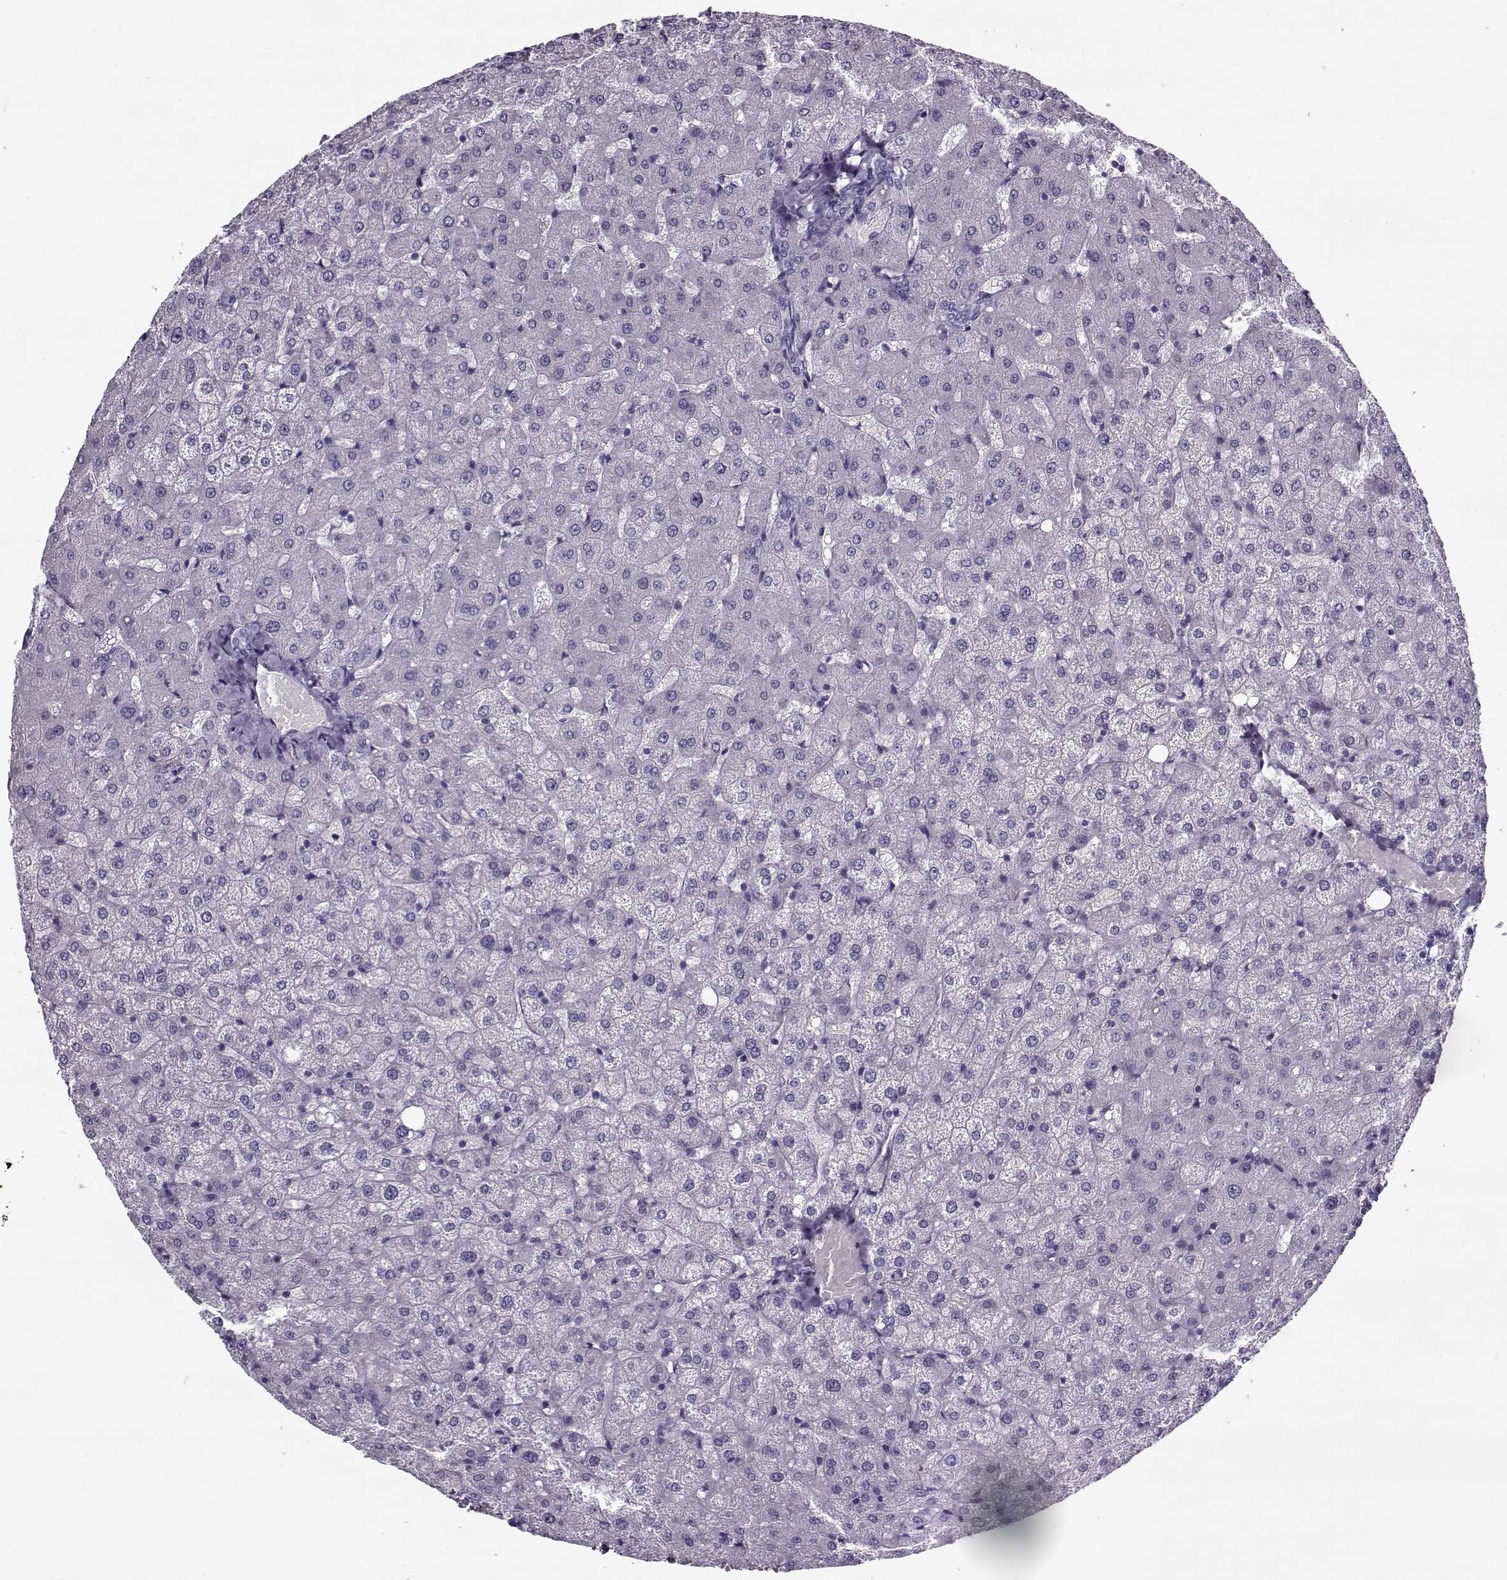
{"staining": {"intensity": "negative", "quantity": "none", "location": "none"}, "tissue": "liver", "cell_type": "Cholangiocytes", "image_type": "normal", "snomed": [{"axis": "morphology", "description": "Normal tissue, NOS"}, {"axis": "topography", "description": "Liver"}], "caption": "Photomicrograph shows no protein positivity in cholangiocytes of unremarkable liver.", "gene": "GAGE10", "patient": {"sex": "female", "age": 50}}